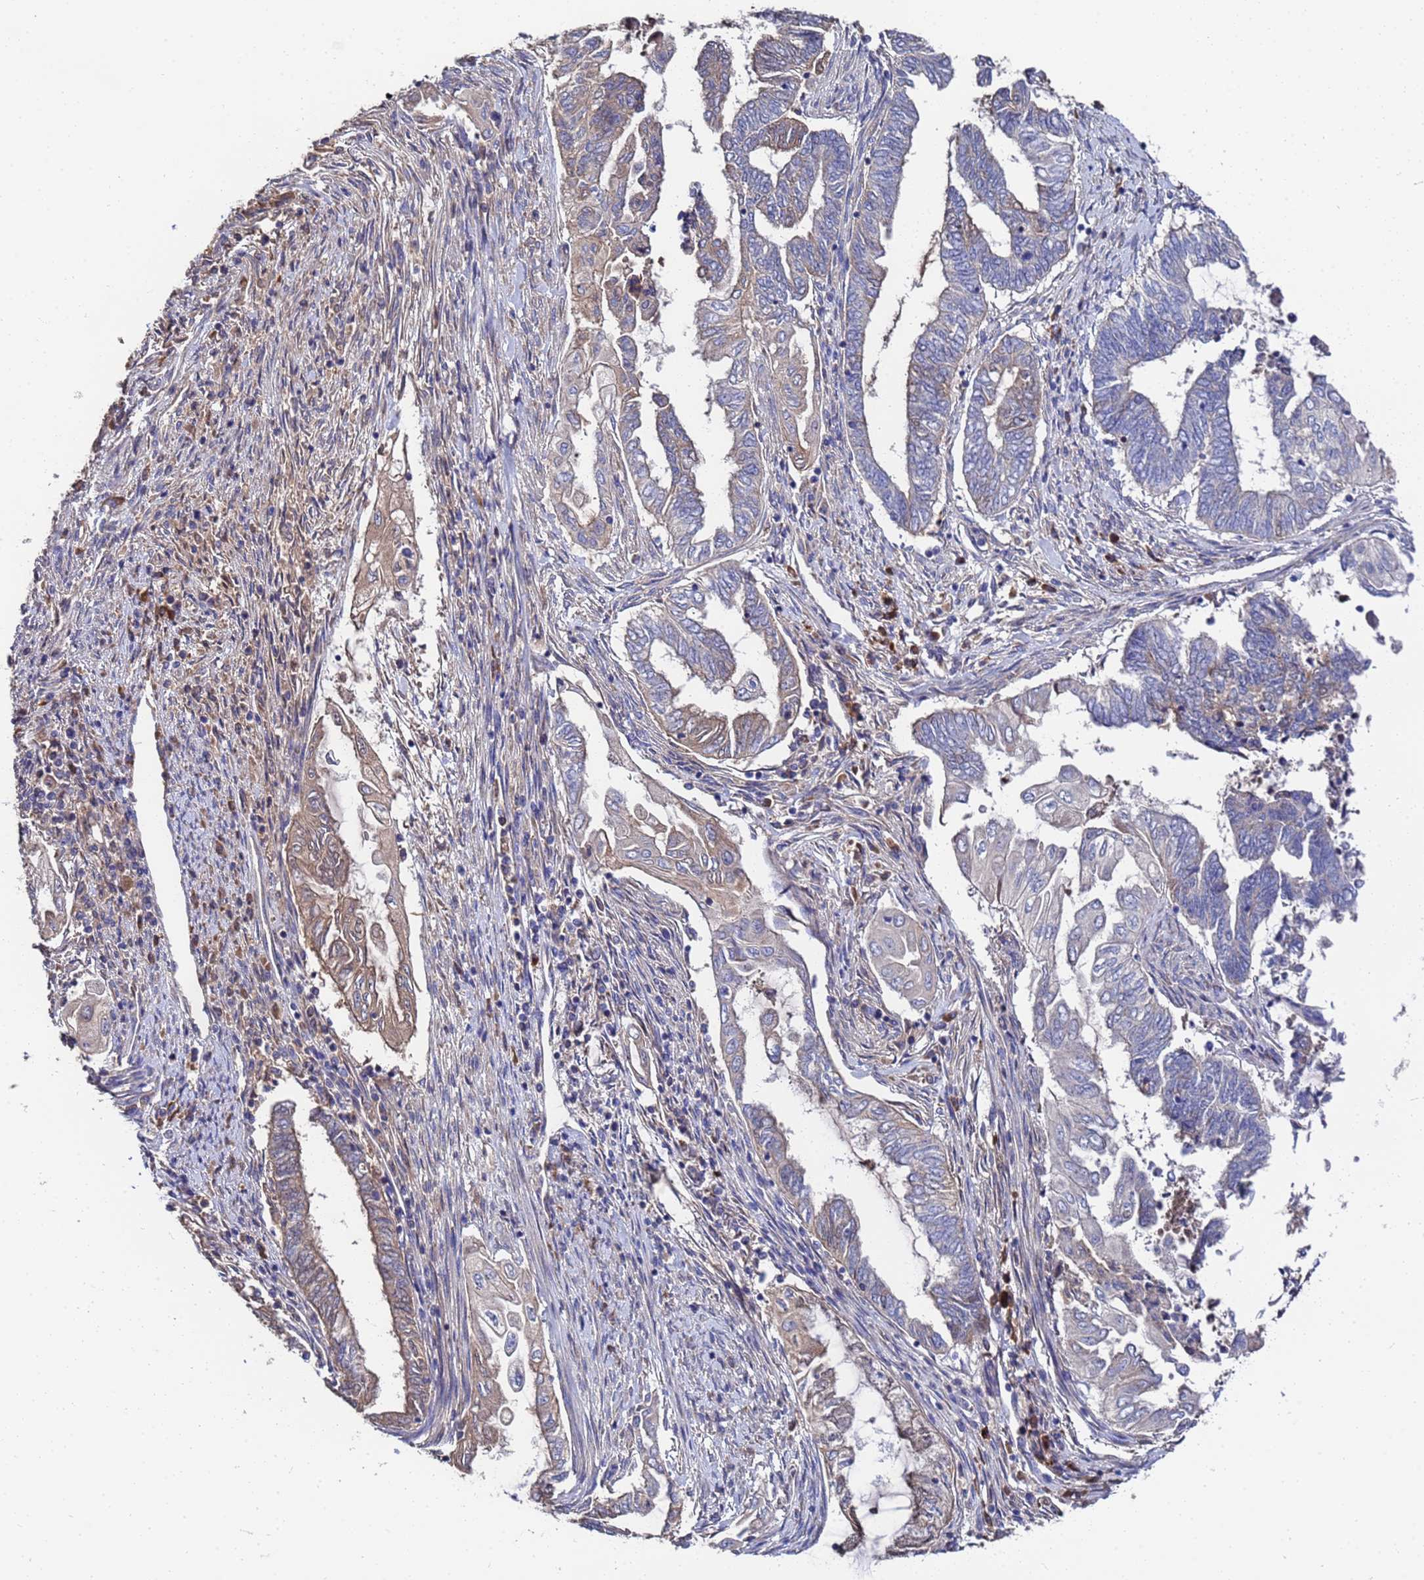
{"staining": {"intensity": "weak", "quantity": "25%-75%", "location": "cytoplasmic/membranous"}, "tissue": "endometrial cancer", "cell_type": "Tumor cells", "image_type": "cancer", "snomed": [{"axis": "morphology", "description": "Adenocarcinoma, NOS"}, {"axis": "topography", "description": "Uterus"}, {"axis": "topography", "description": "Endometrium"}], "caption": "Protein expression analysis of human endometrial adenocarcinoma reveals weak cytoplasmic/membranous staining in about 25%-75% of tumor cells.", "gene": "TCP10L", "patient": {"sex": "female", "age": 70}}